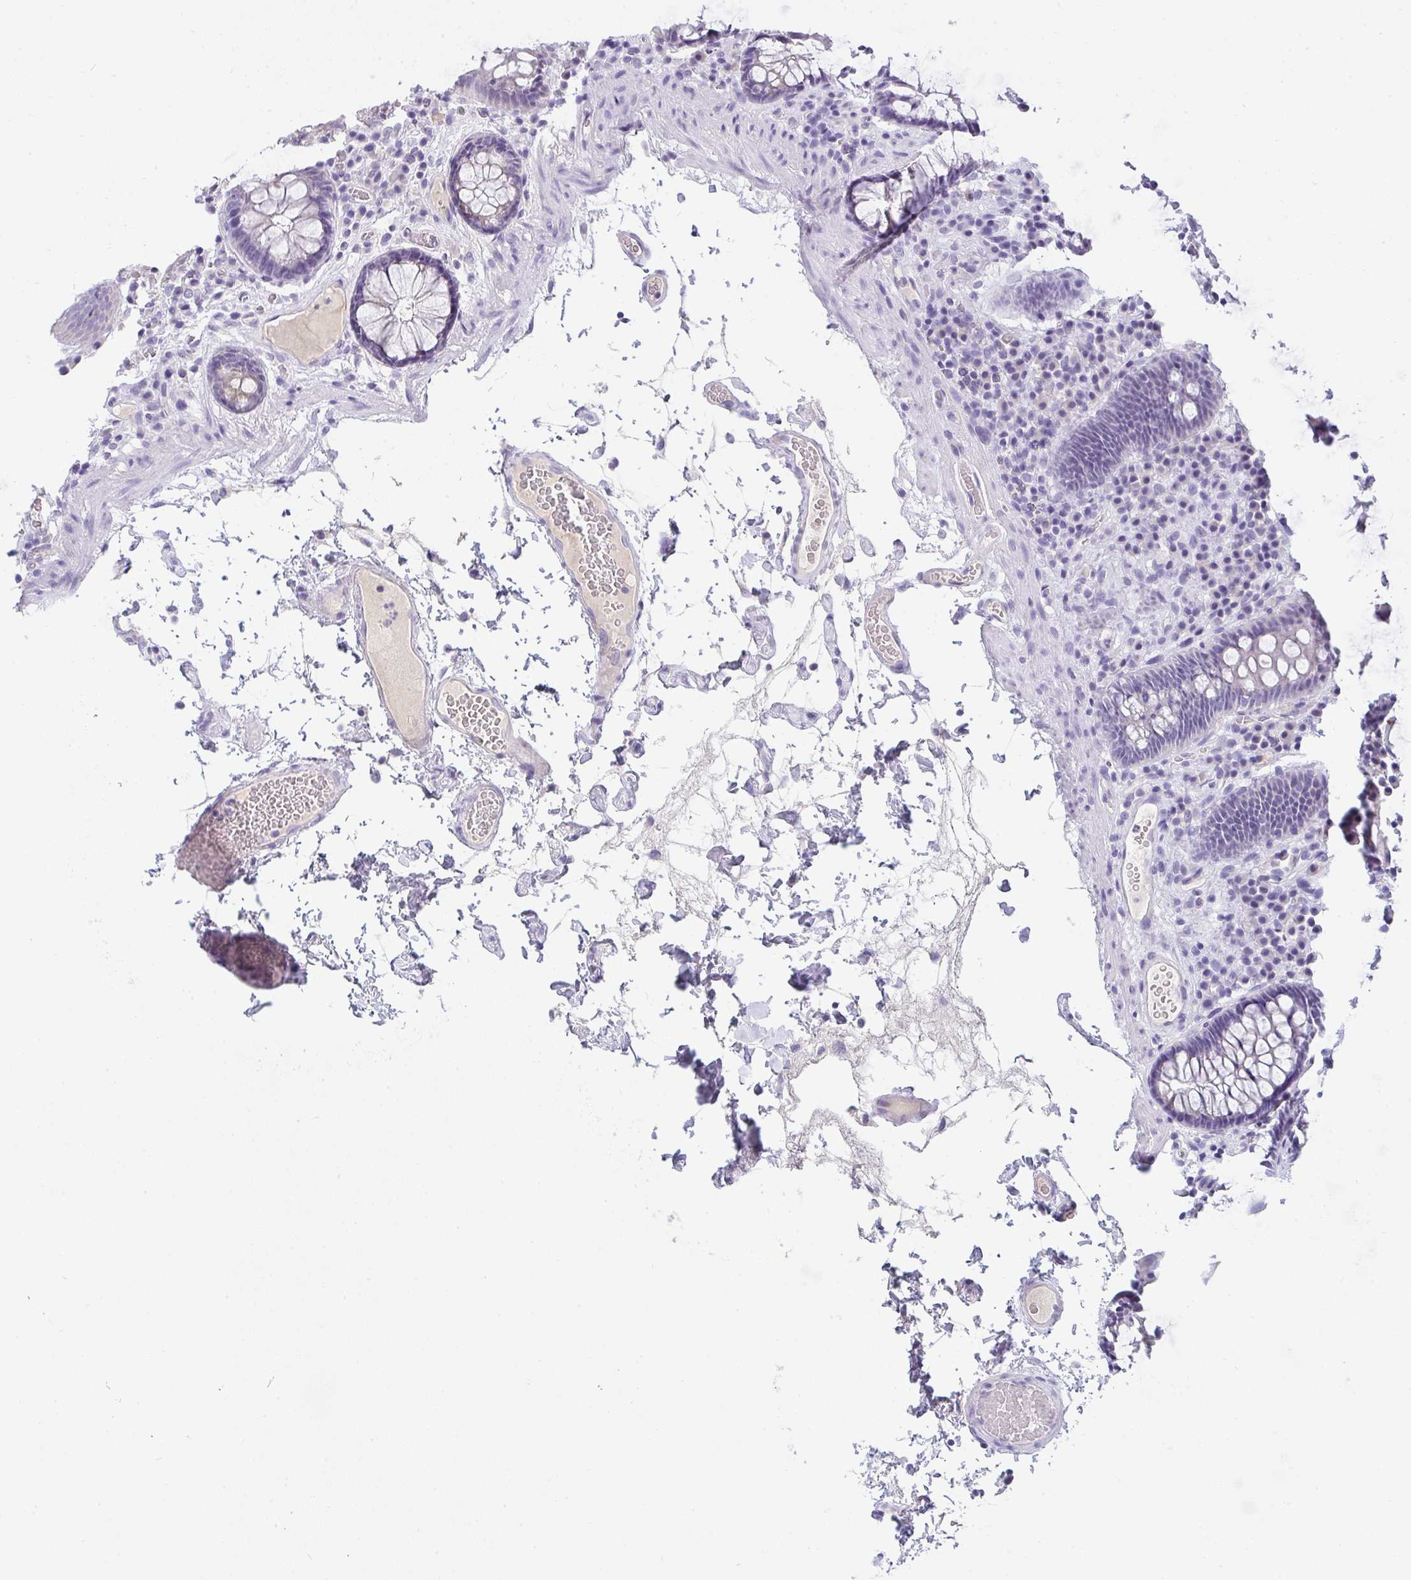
{"staining": {"intensity": "negative", "quantity": "none", "location": "none"}, "tissue": "colon", "cell_type": "Endothelial cells", "image_type": "normal", "snomed": [{"axis": "morphology", "description": "Normal tissue, NOS"}, {"axis": "topography", "description": "Colon"}, {"axis": "topography", "description": "Peripheral nerve tissue"}], "caption": "Endothelial cells are negative for brown protein staining in unremarkable colon. (DAB immunohistochemistry visualized using brightfield microscopy, high magnification).", "gene": "COX7B", "patient": {"sex": "male", "age": 84}}